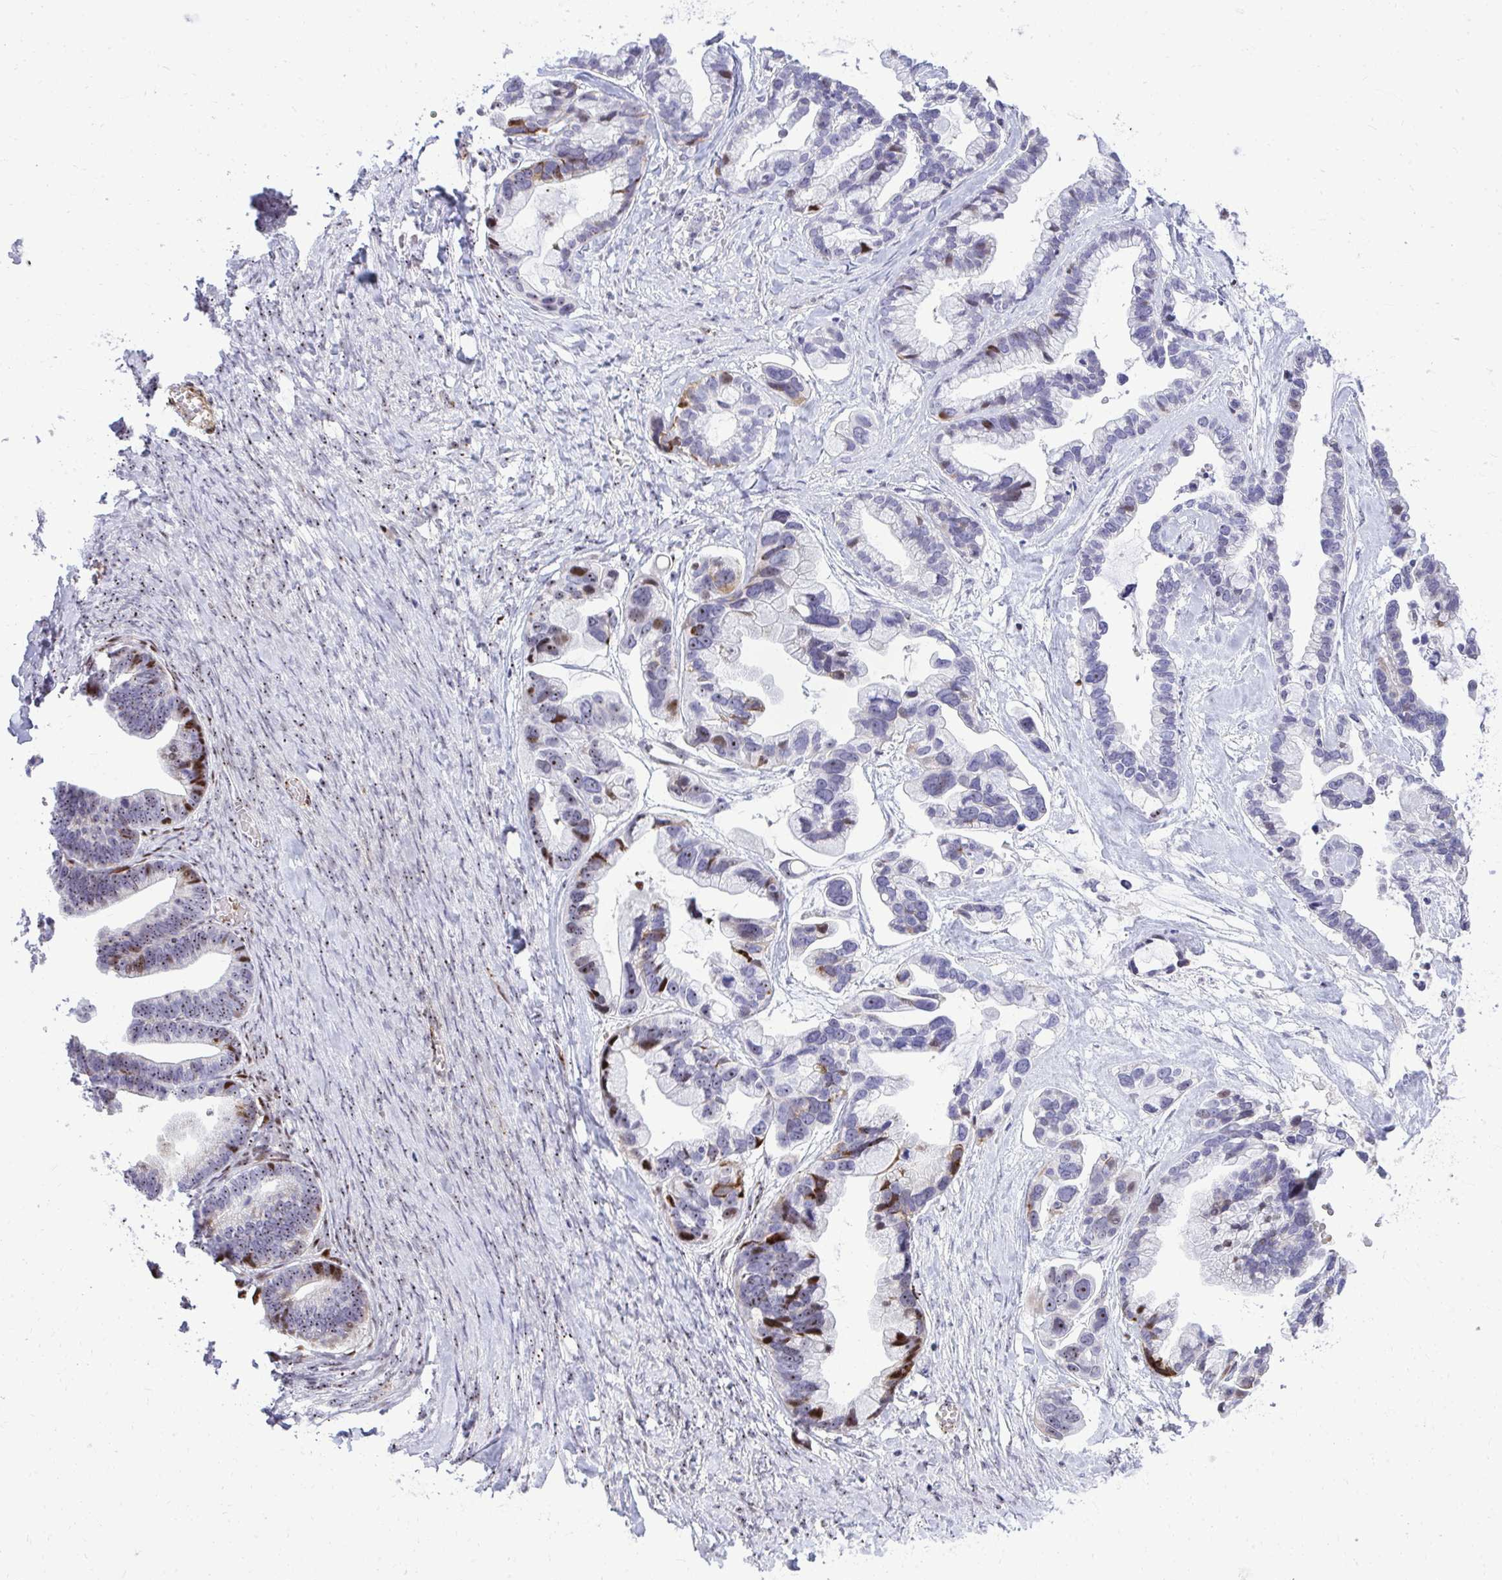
{"staining": {"intensity": "moderate", "quantity": "<25%", "location": "nuclear"}, "tissue": "ovarian cancer", "cell_type": "Tumor cells", "image_type": "cancer", "snomed": [{"axis": "morphology", "description": "Cystadenocarcinoma, serous, NOS"}, {"axis": "topography", "description": "Ovary"}], "caption": "Immunohistochemistry (DAB) staining of ovarian cancer (serous cystadenocarcinoma) shows moderate nuclear protein positivity in approximately <25% of tumor cells.", "gene": "DLX4", "patient": {"sex": "female", "age": 56}}